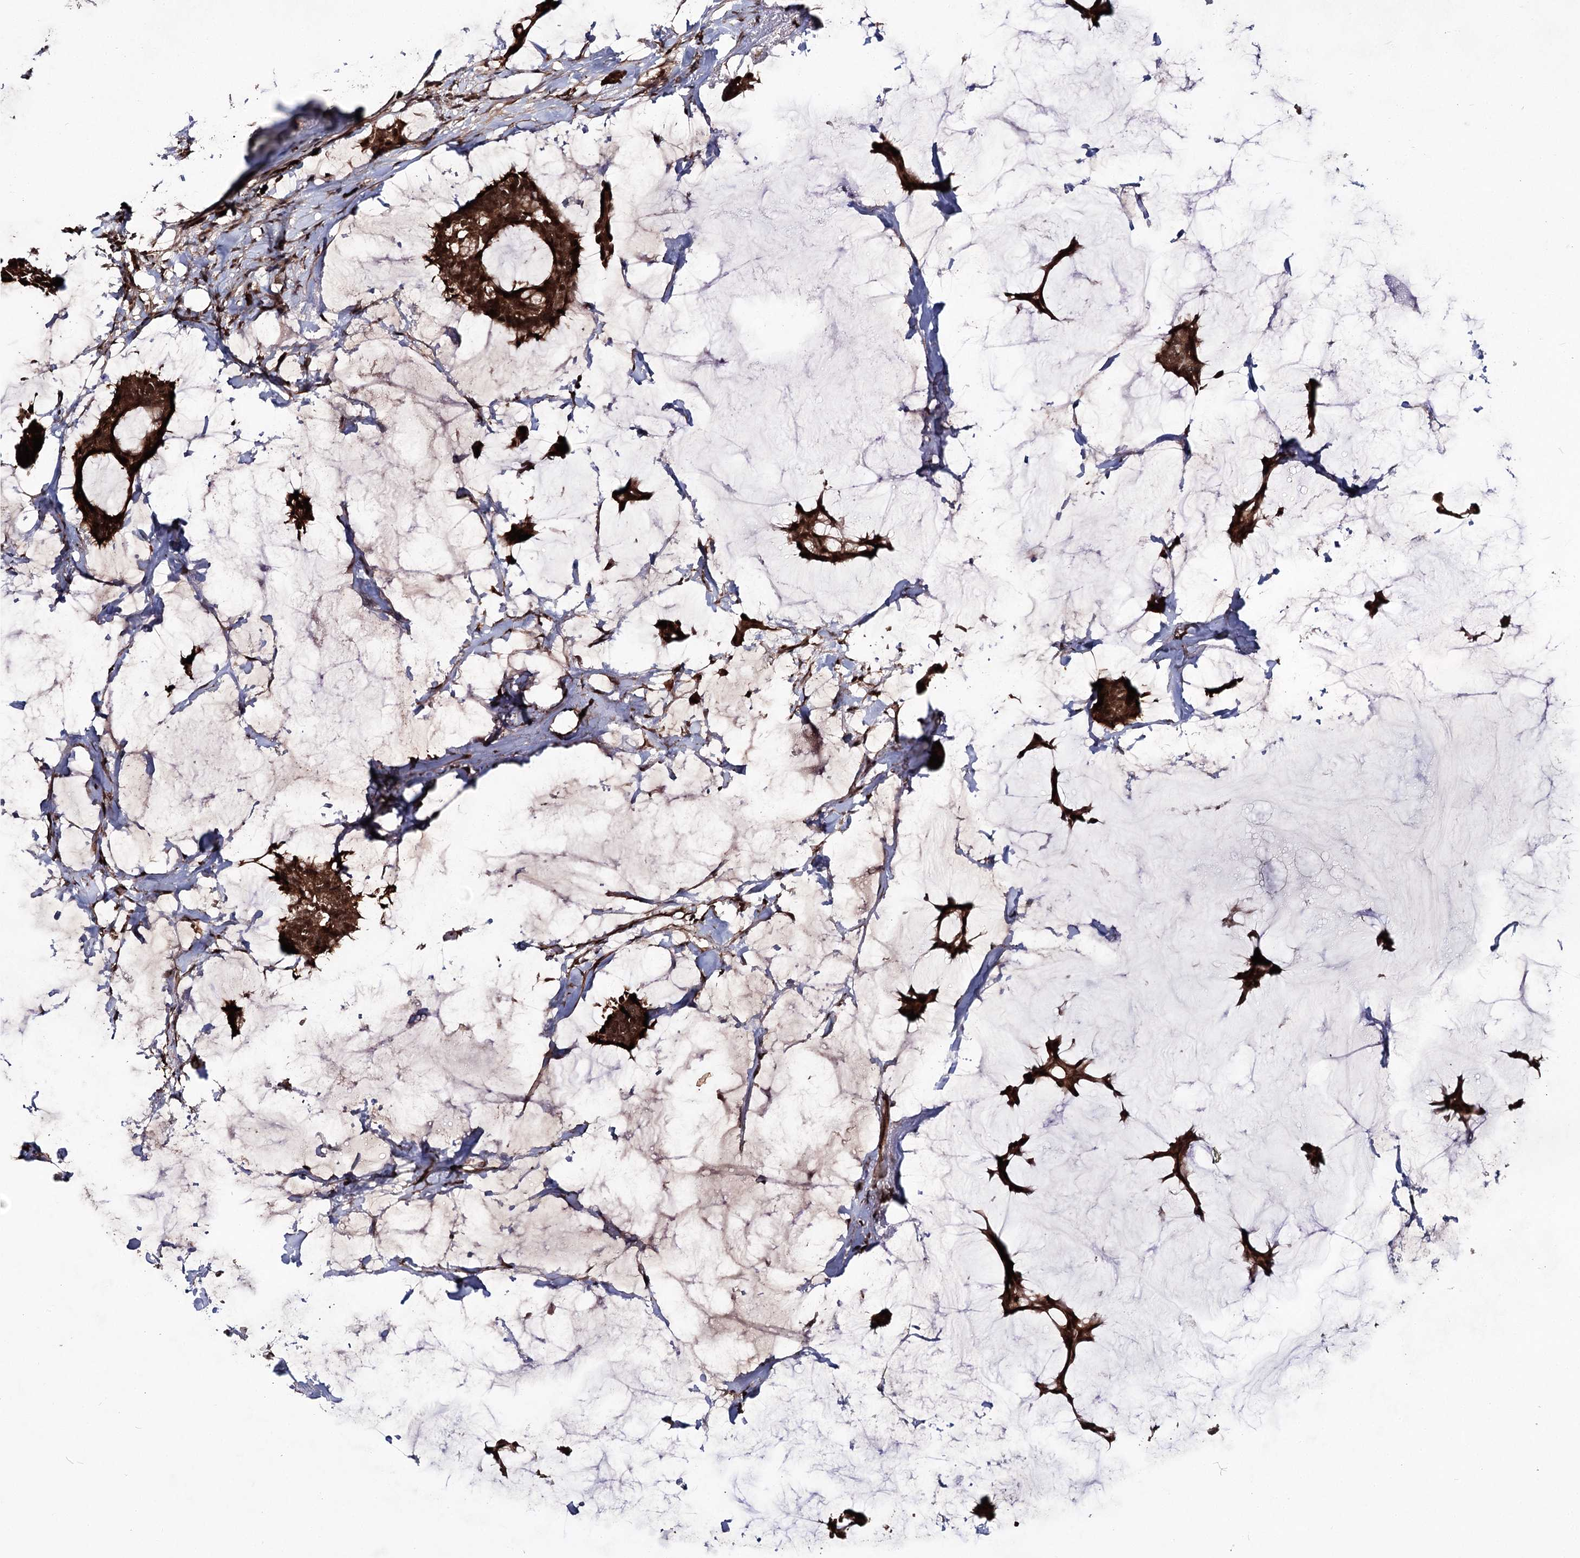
{"staining": {"intensity": "strong", "quantity": ">75%", "location": "cytoplasmic/membranous,nuclear"}, "tissue": "breast cancer", "cell_type": "Tumor cells", "image_type": "cancer", "snomed": [{"axis": "morphology", "description": "Duct carcinoma"}, {"axis": "topography", "description": "Breast"}], "caption": "Breast invasive ductal carcinoma tissue shows strong cytoplasmic/membranous and nuclear positivity in about >75% of tumor cells, visualized by immunohistochemistry.", "gene": "FAM53B", "patient": {"sex": "female", "age": 93}}